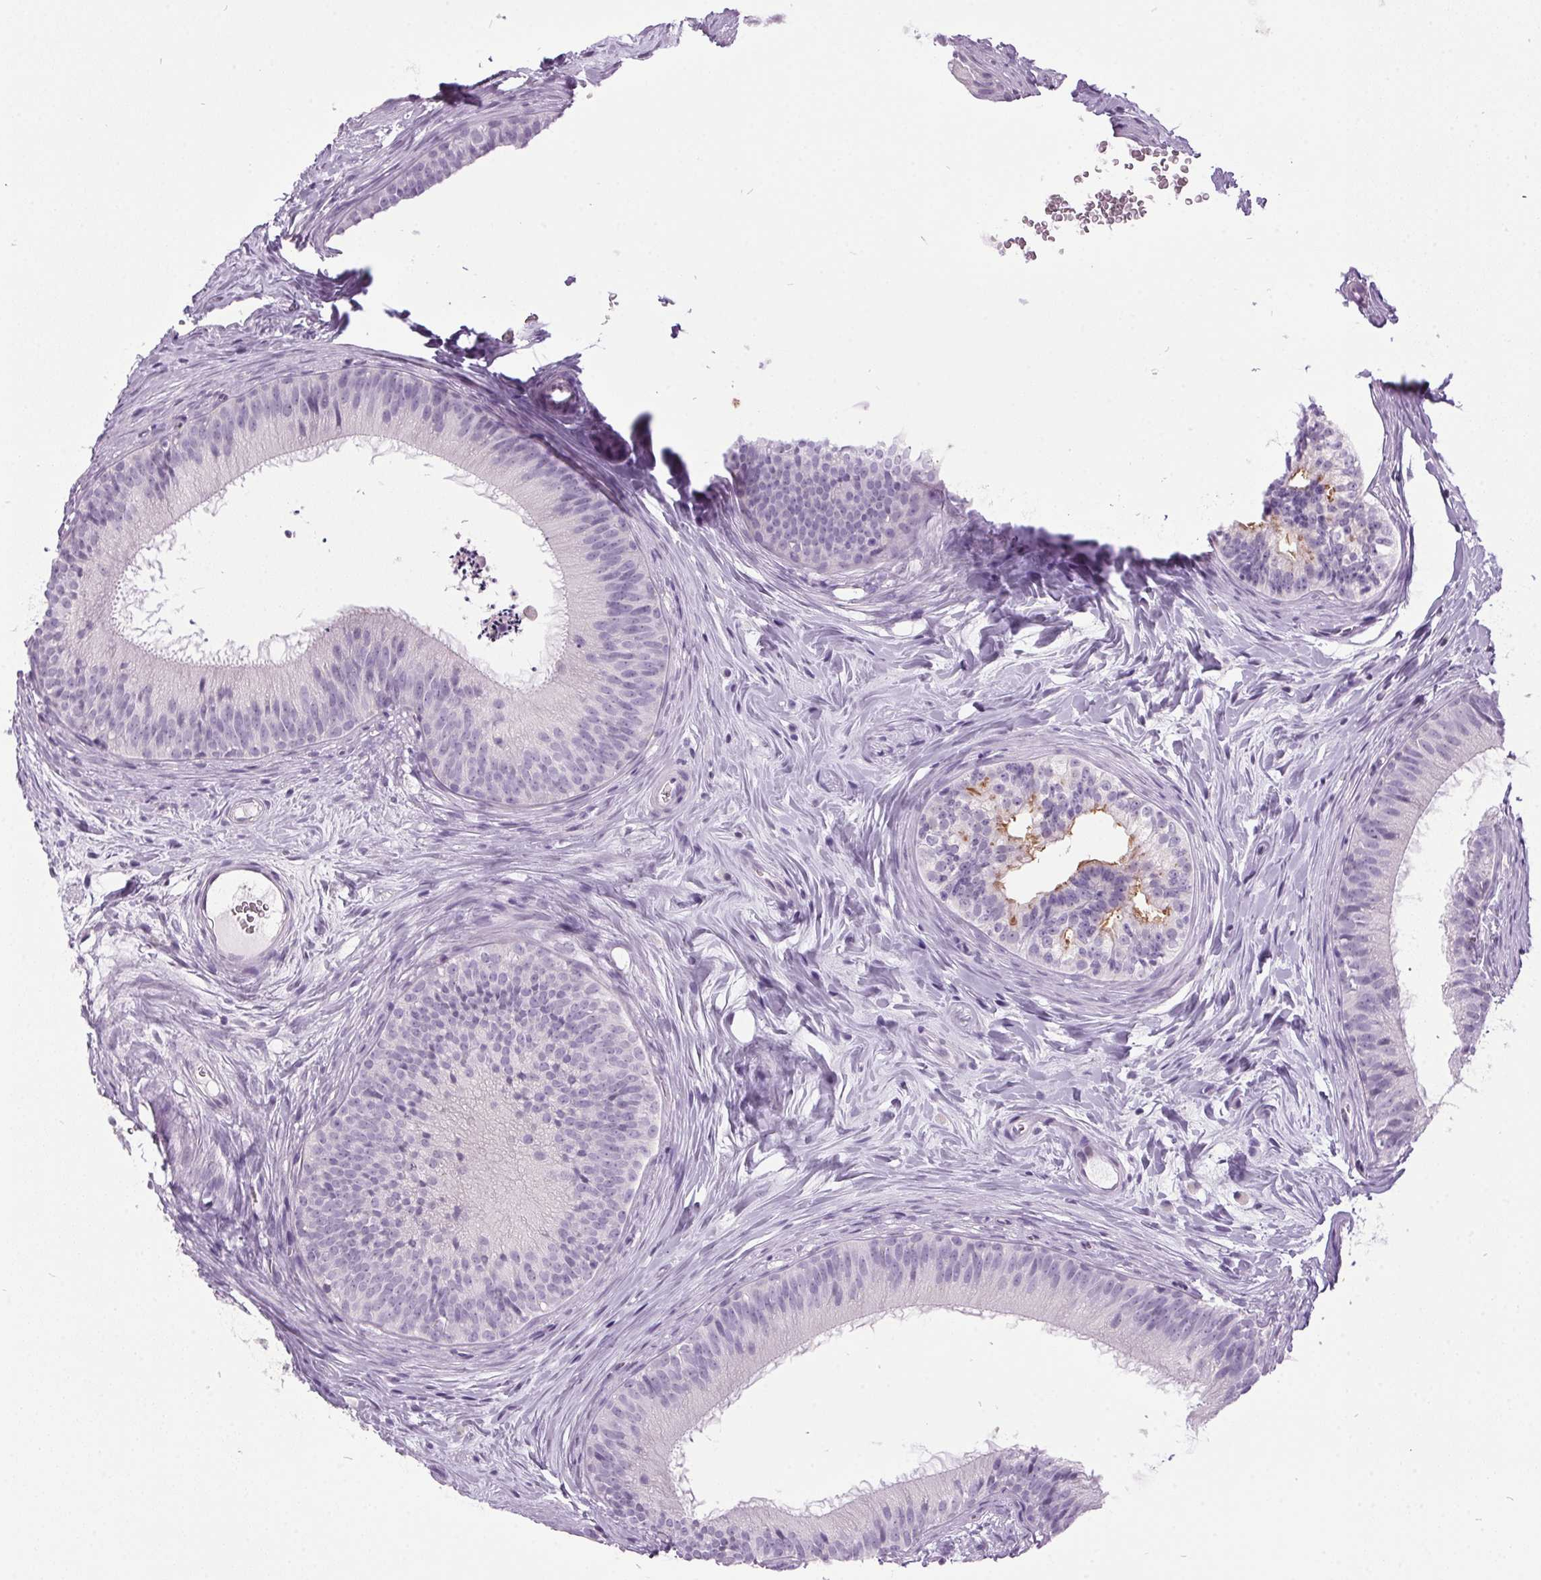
{"staining": {"intensity": "moderate", "quantity": "<25%", "location": "cytoplasmic/membranous"}, "tissue": "epididymis", "cell_type": "Glandular cells", "image_type": "normal", "snomed": [{"axis": "morphology", "description": "Normal tissue, NOS"}, {"axis": "topography", "description": "Epididymis"}], "caption": "Benign epididymis exhibits moderate cytoplasmic/membranous staining in approximately <25% of glandular cells.", "gene": "ODAD2", "patient": {"sex": "male", "age": 24}}